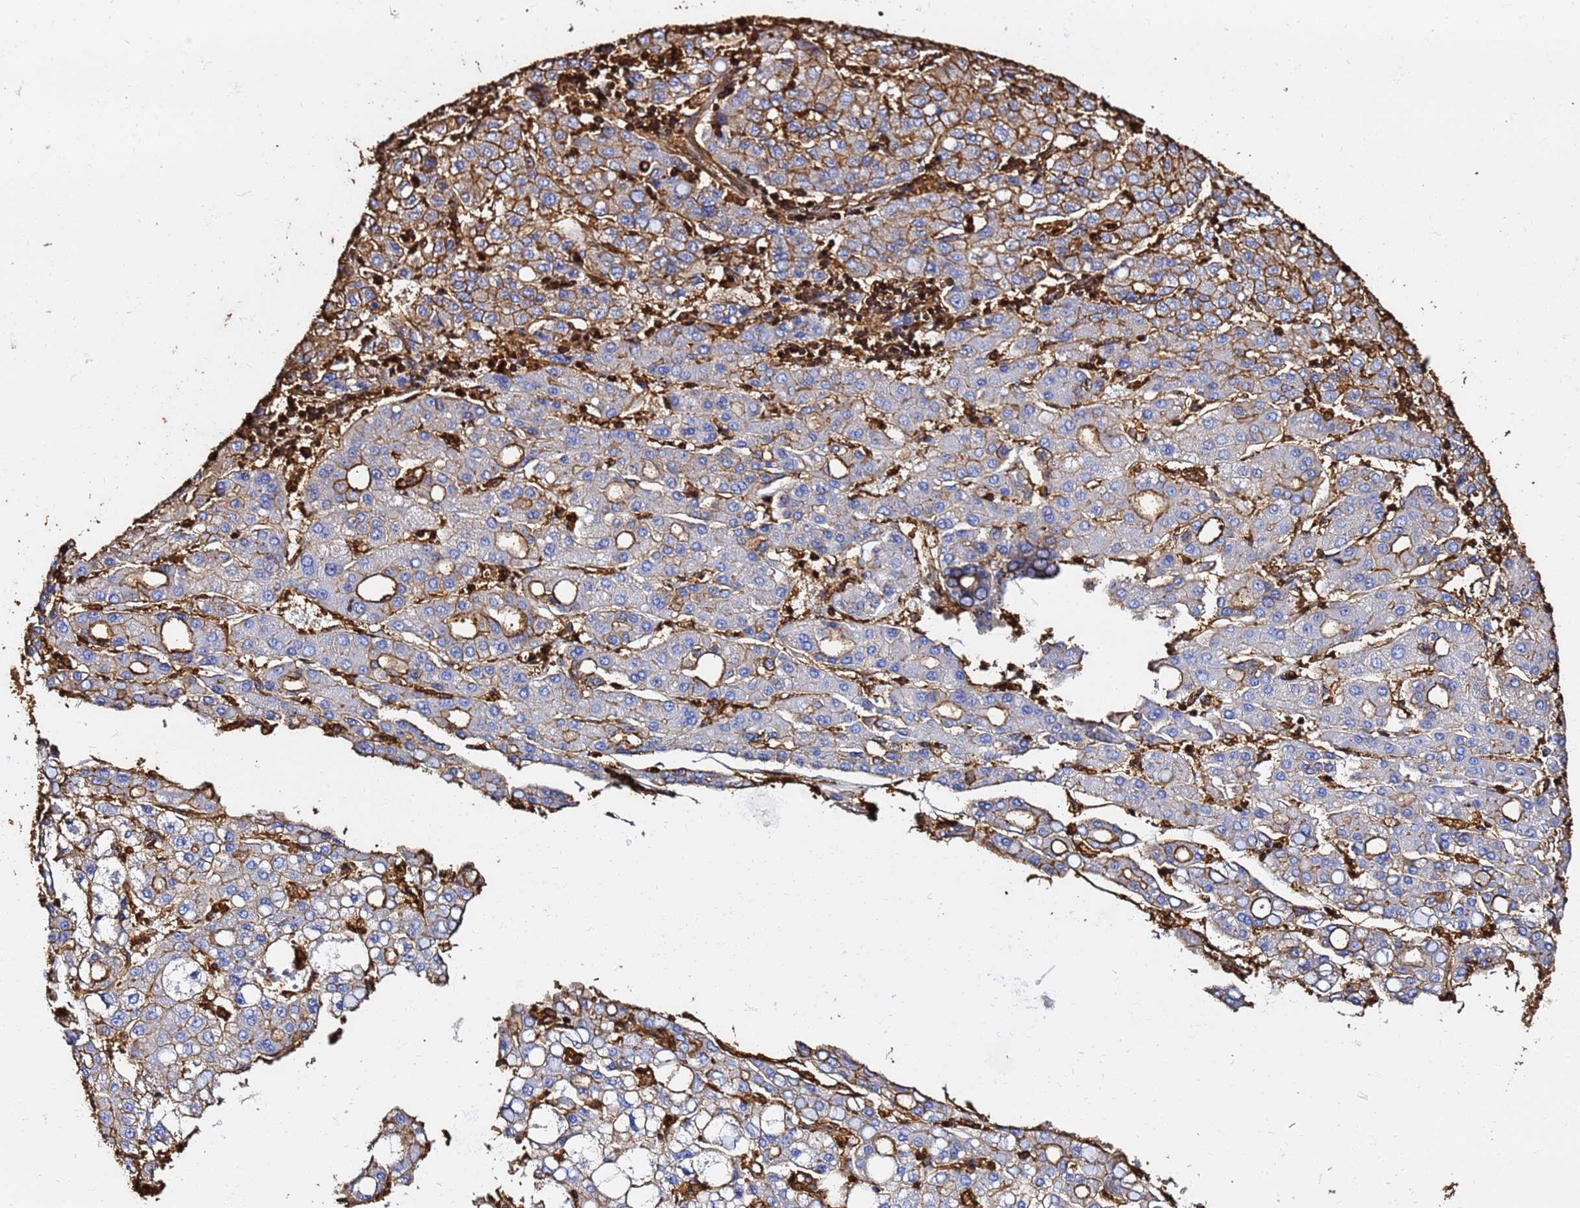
{"staining": {"intensity": "moderate", "quantity": "25%-75%", "location": "cytoplasmic/membranous"}, "tissue": "liver cancer", "cell_type": "Tumor cells", "image_type": "cancer", "snomed": [{"axis": "morphology", "description": "Carcinoma, Hepatocellular, NOS"}, {"axis": "topography", "description": "Liver"}], "caption": "The photomicrograph shows immunohistochemical staining of liver cancer. There is moderate cytoplasmic/membranous staining is seen in about 25%-75% of tumor cells.", "gene": "ACTB", "patient": {"sex": "male", "age": 65}}